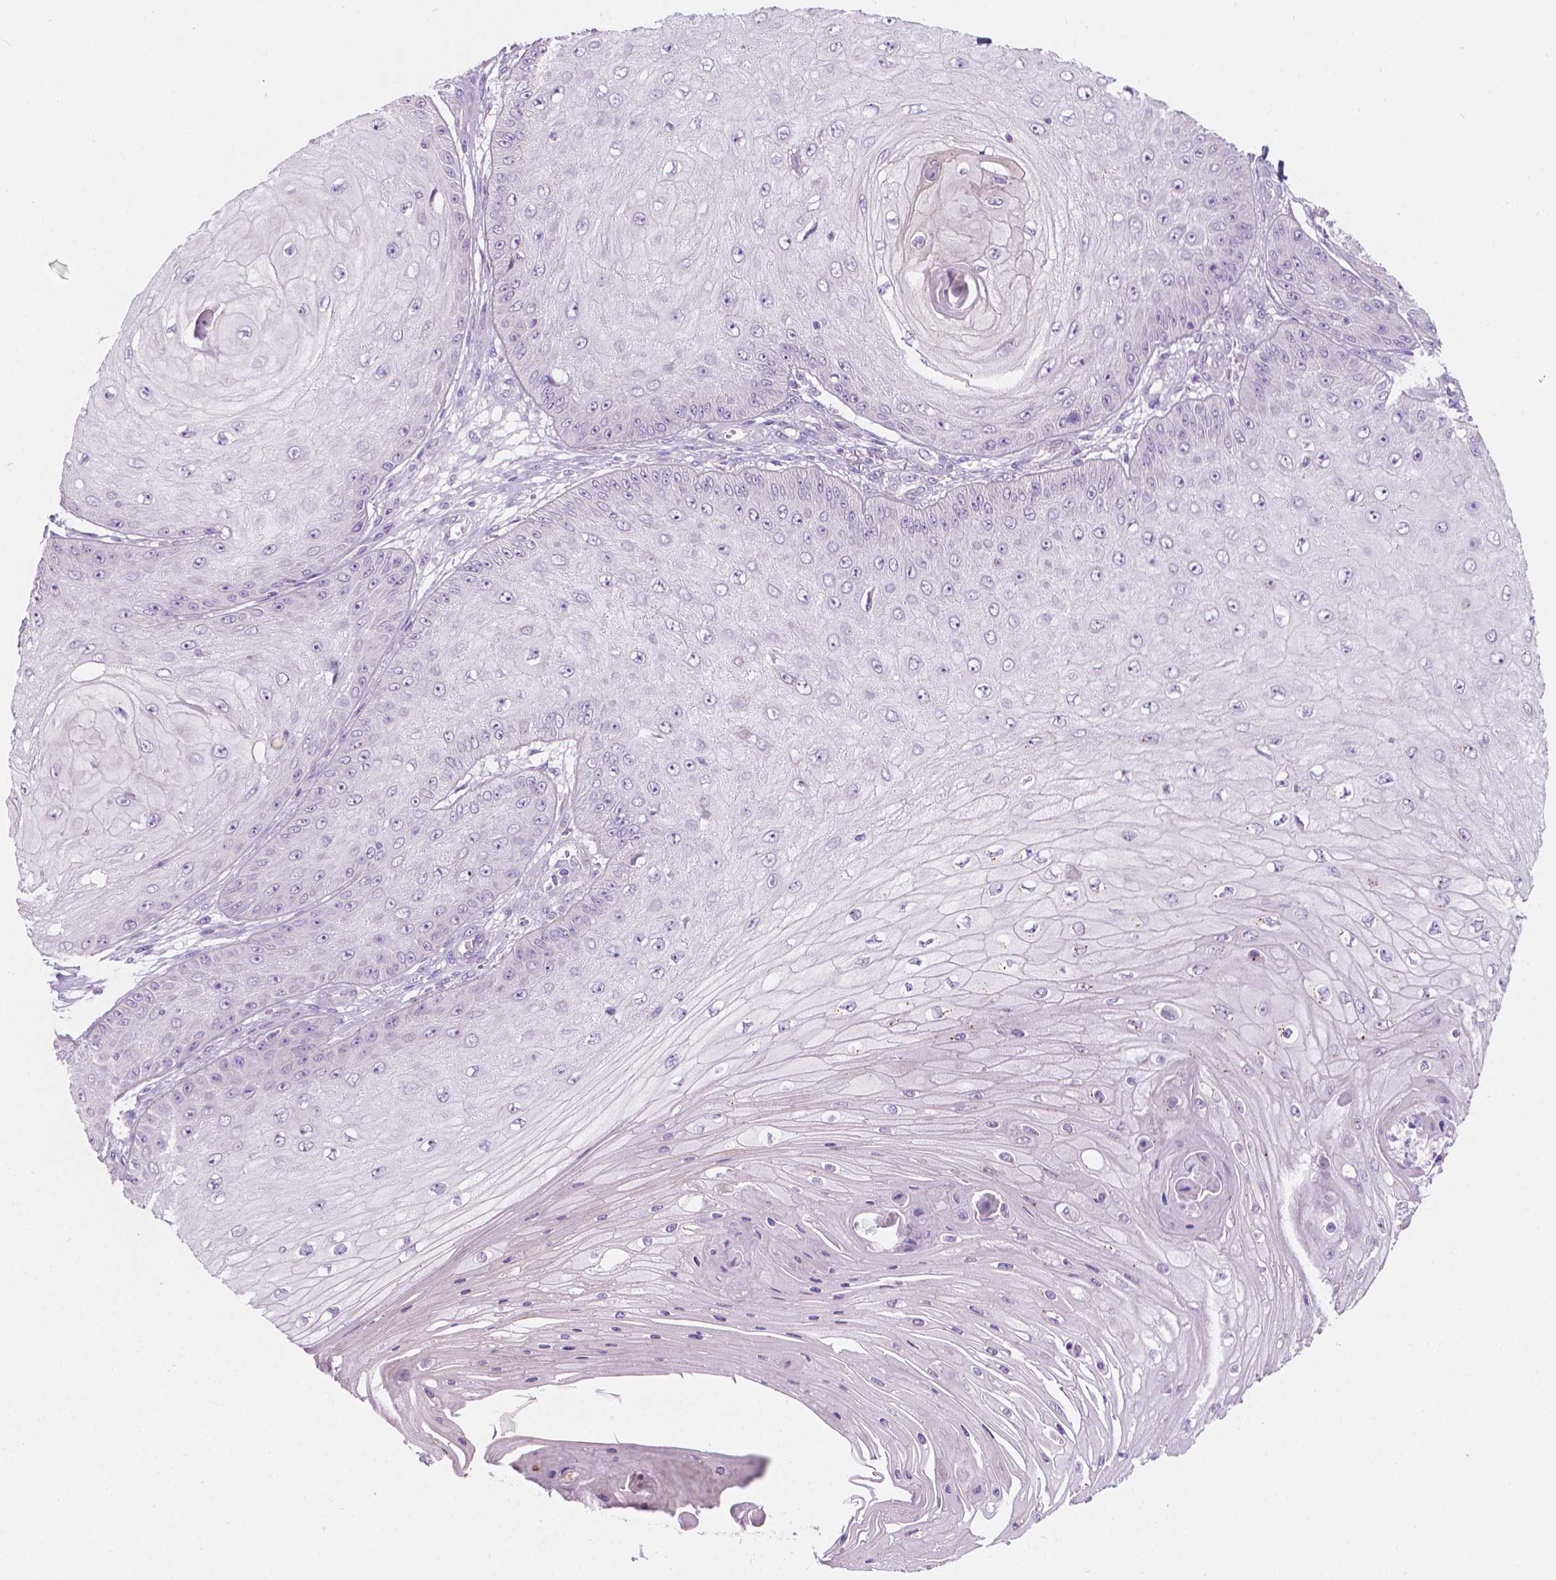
{"staining": {"intensity": "negative", "quantity": "none", "location": "none"}, "tissue": "skin cancer", "cell_type": "Tumor cells", "image_type": "cancer", "snomed": [{"axis": "morphology", "description": "Squamous cell carcinoma, NOS"}, {"axis": "topography", "description": "Skin"}], "caption": "Image shows no protein staining in tumor cells of skin cancer (squamous cell carcinoma) tissue.", "gene": "NOS1AP", "patient": {"sex": "male", "age": 70}}